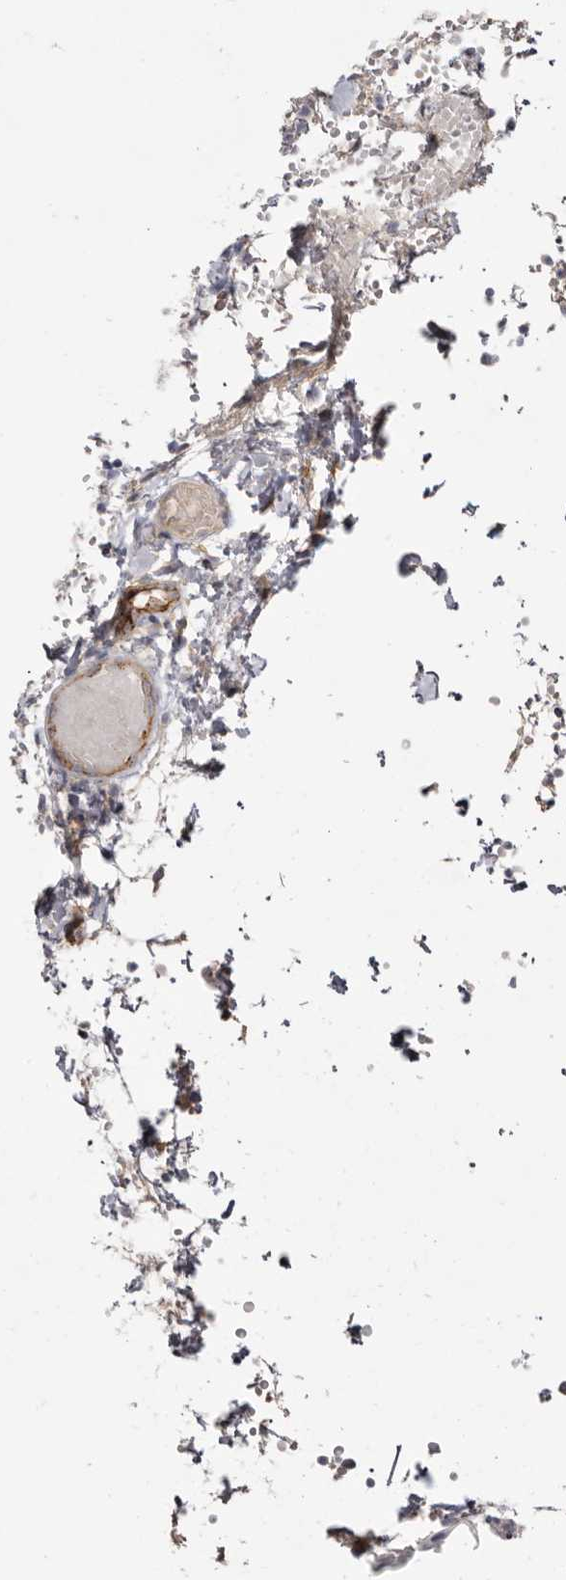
{"staining": {"intensity": "negative", "quantity": "none", "location": "none"}, "tissue": "tonsil", "cell_type": "Germinal center cells", "image_type": "normal", "snomed": [{"axis": "morphology", "description": "Normal tissue, NOS"}, {"axis": "topography", "description": "Tonsil"}], "caption": "Immunohistochemistry photomicrograph of benign human tonsil stained for a protein (brown), which demonstrates no expression in germinal center cells. The staining was performed using DAB to visualize the protein expression in brown, while the nuclei were stained in blue with hematoxylin (Magnification: 20x).", "gene": "LRRC66", "patient": {"sex": "female", "age": 19}}